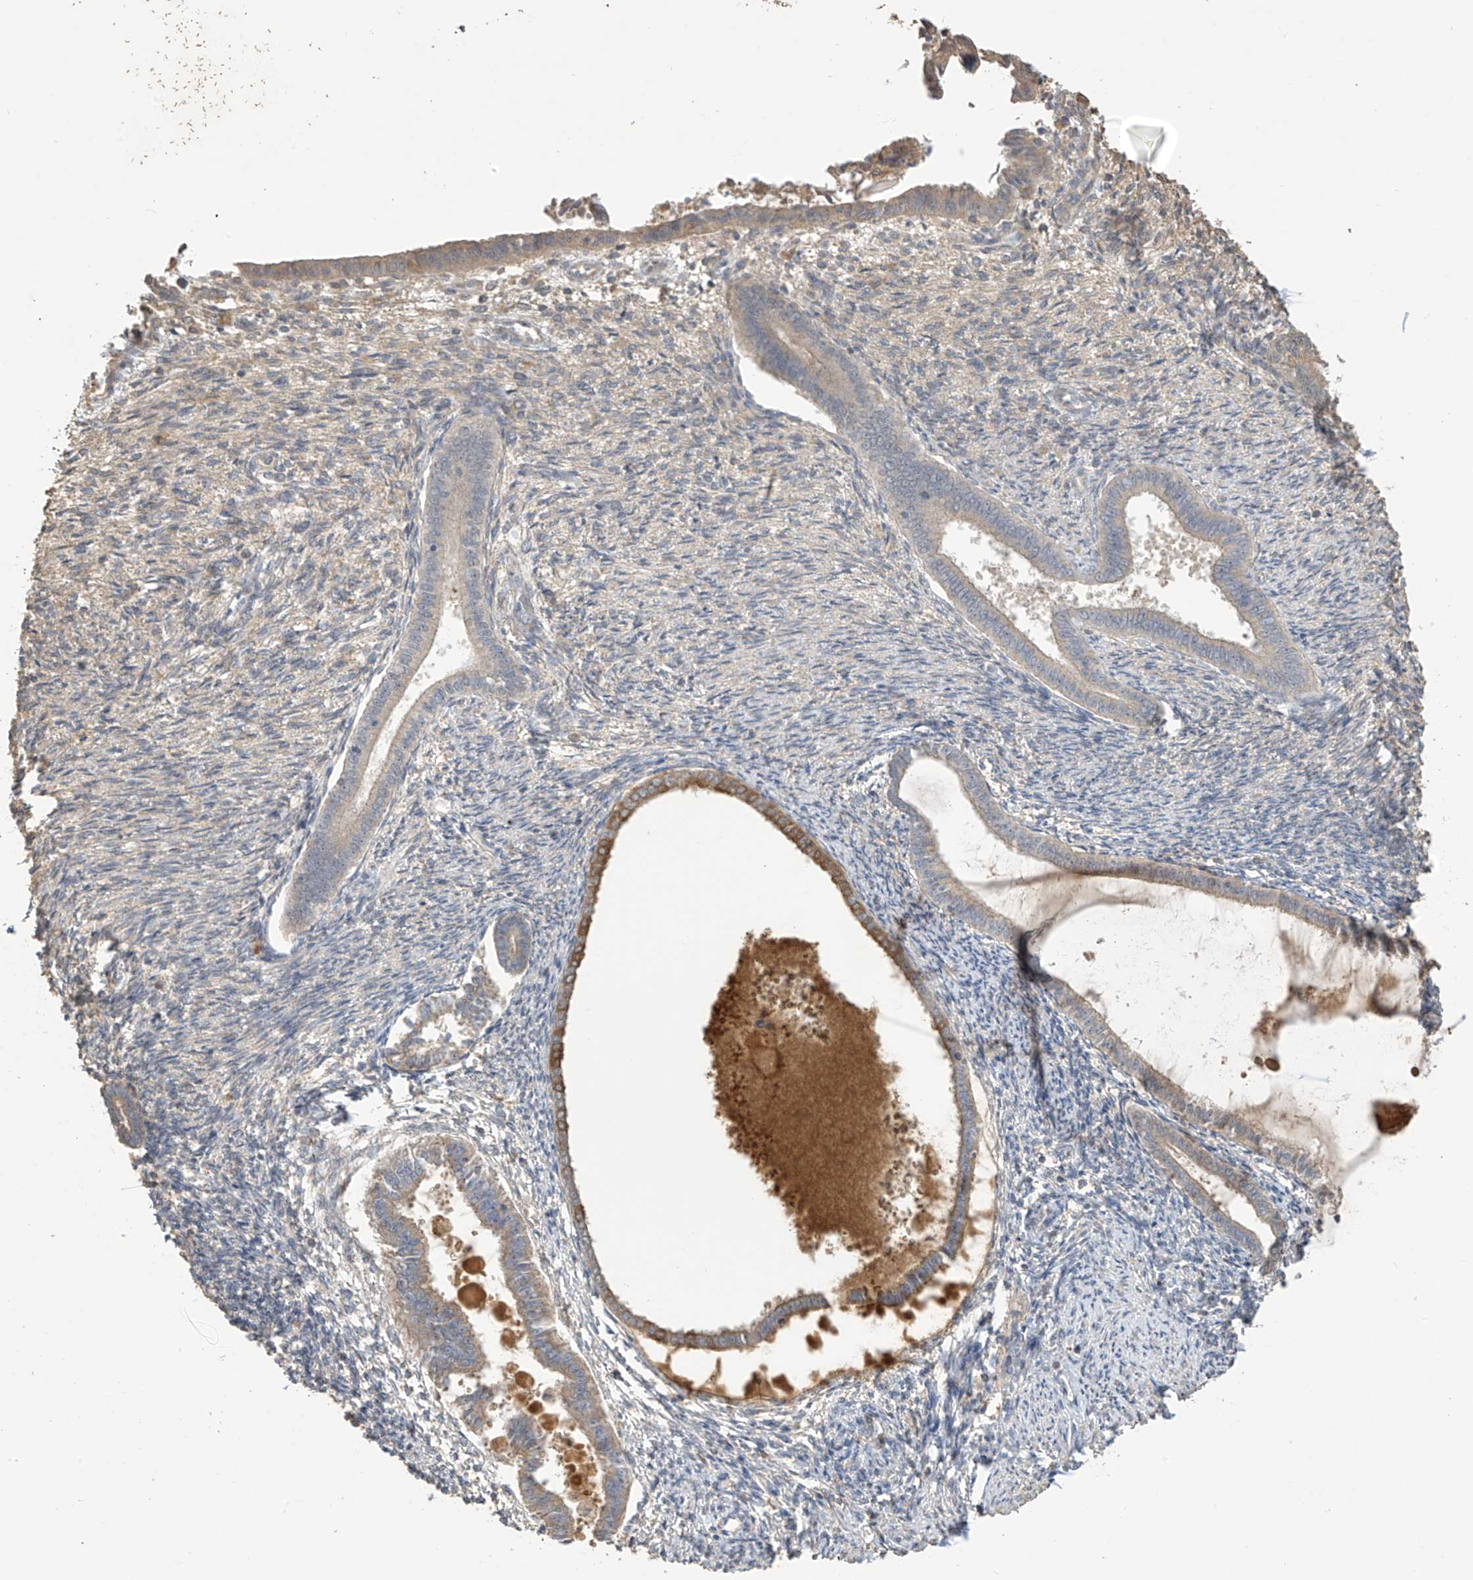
{"staining": {"intensity": "negative", "quantity": "none", "location": "none"}, "tissue": "endometrium", "cell_type": "Cells in endometrial stroma", "image_type": "normal", "snomed": [{"axis": "morphology", "description": "Normal tissue, NOS"}, {"axis": "topography", "description": "Endometrium"}], "caption": "The histopathology image shows no staining of cells in endometrial stroma in benign endometrium.", "gene": "SLFN14", "patient": {"sex": "female", "age": 56}}